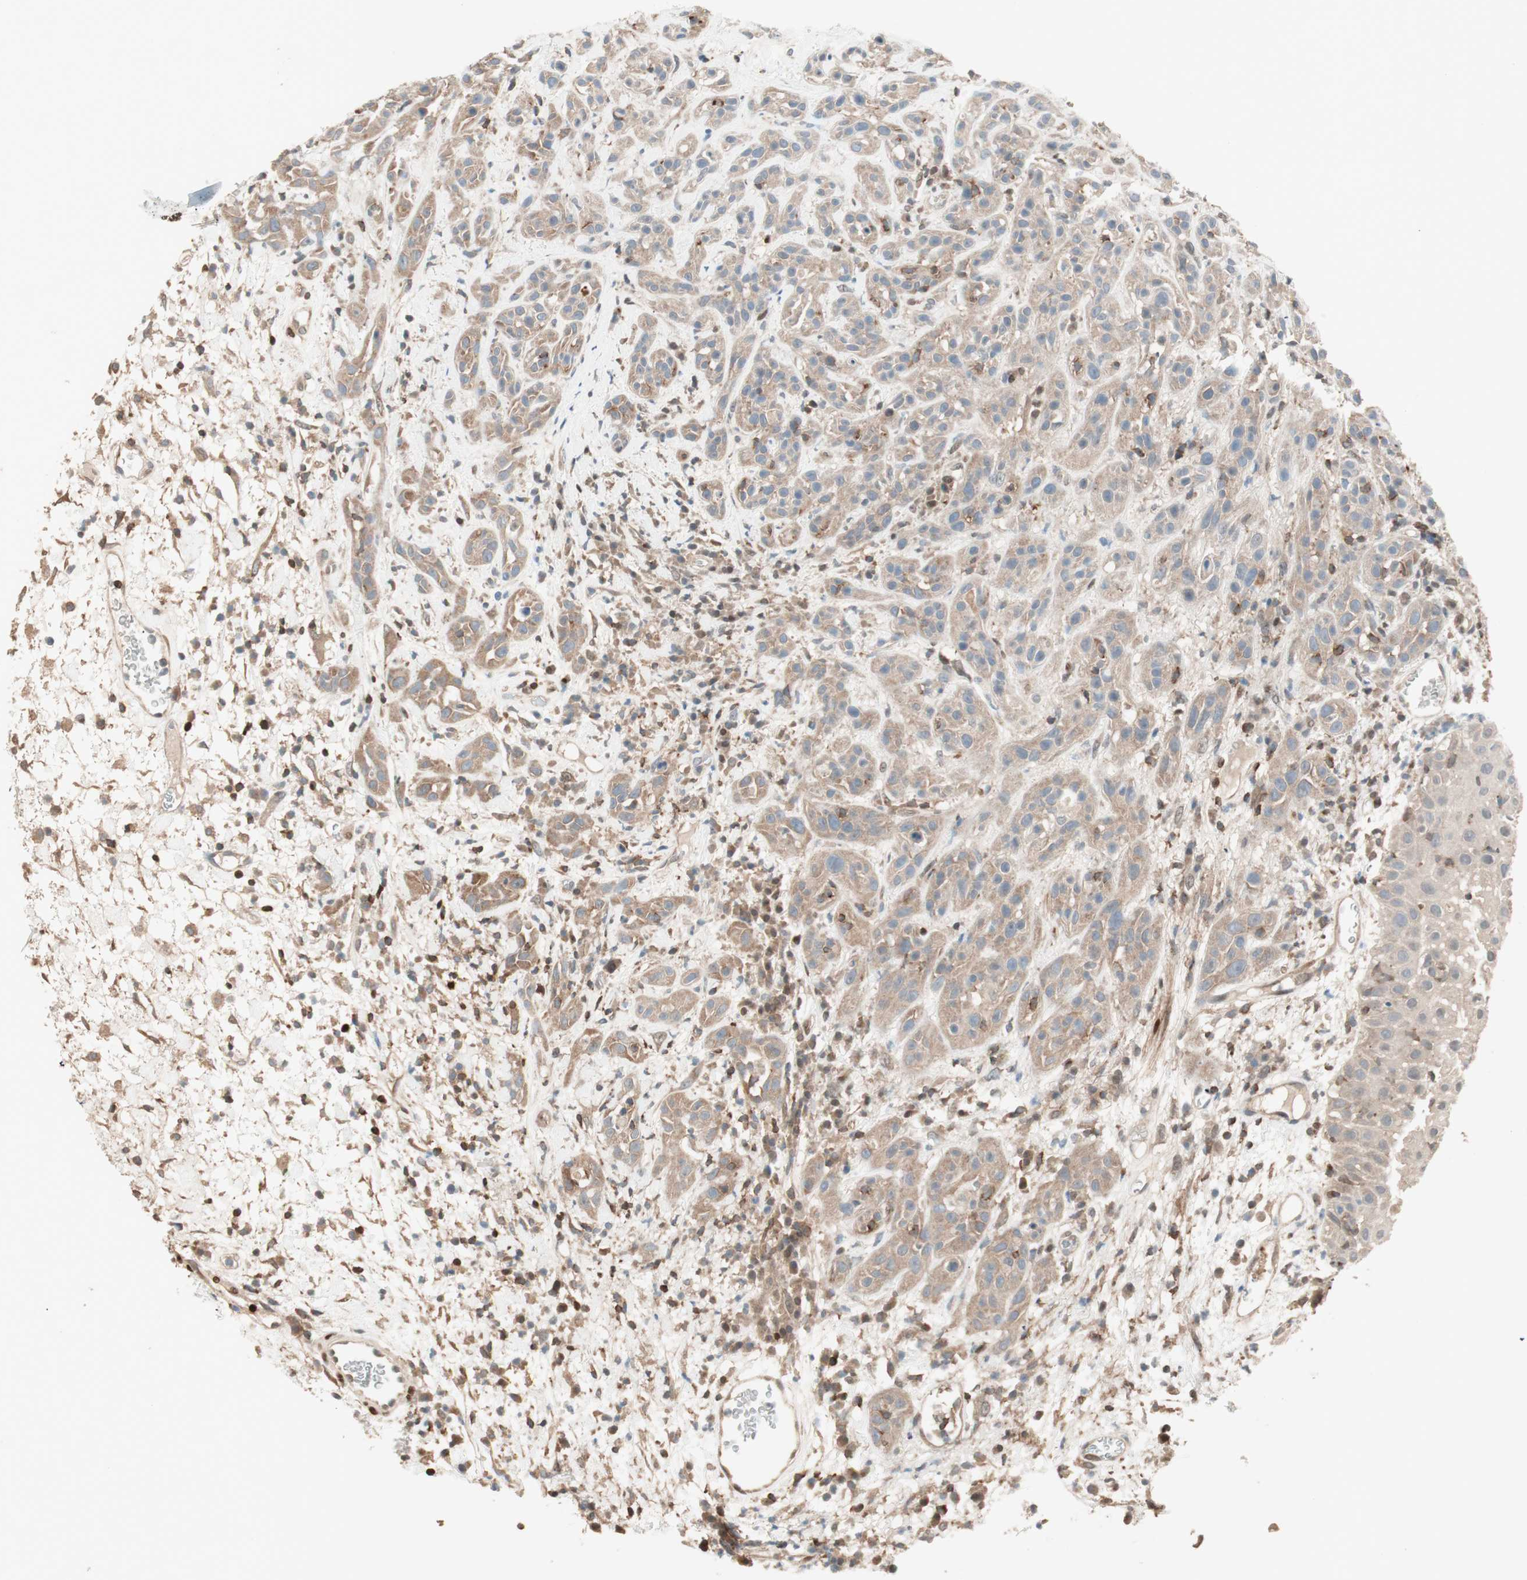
{"staining": {"intensity": "moderate", "quantity": ">75%", "location": "cytoplasmic/membranous"}, "tissue": "head and neck cancer", "cell_type": "Tumor cells", "image_type": "cancer", "snomed": [{"axis": "morphology", "description": "Squamous cell carcinoma, NOS"}, {"axis": "topography", "description": "Head-Neck"}], "caption": "Immunohistochemical staining of human head and neck cancer reveals medium levels of moderate cytoplasmic/membranous positivity in approximately >75% of tumor cells.", "gene": "BIN1", "patient": {"sex": "male", "age": 62}}